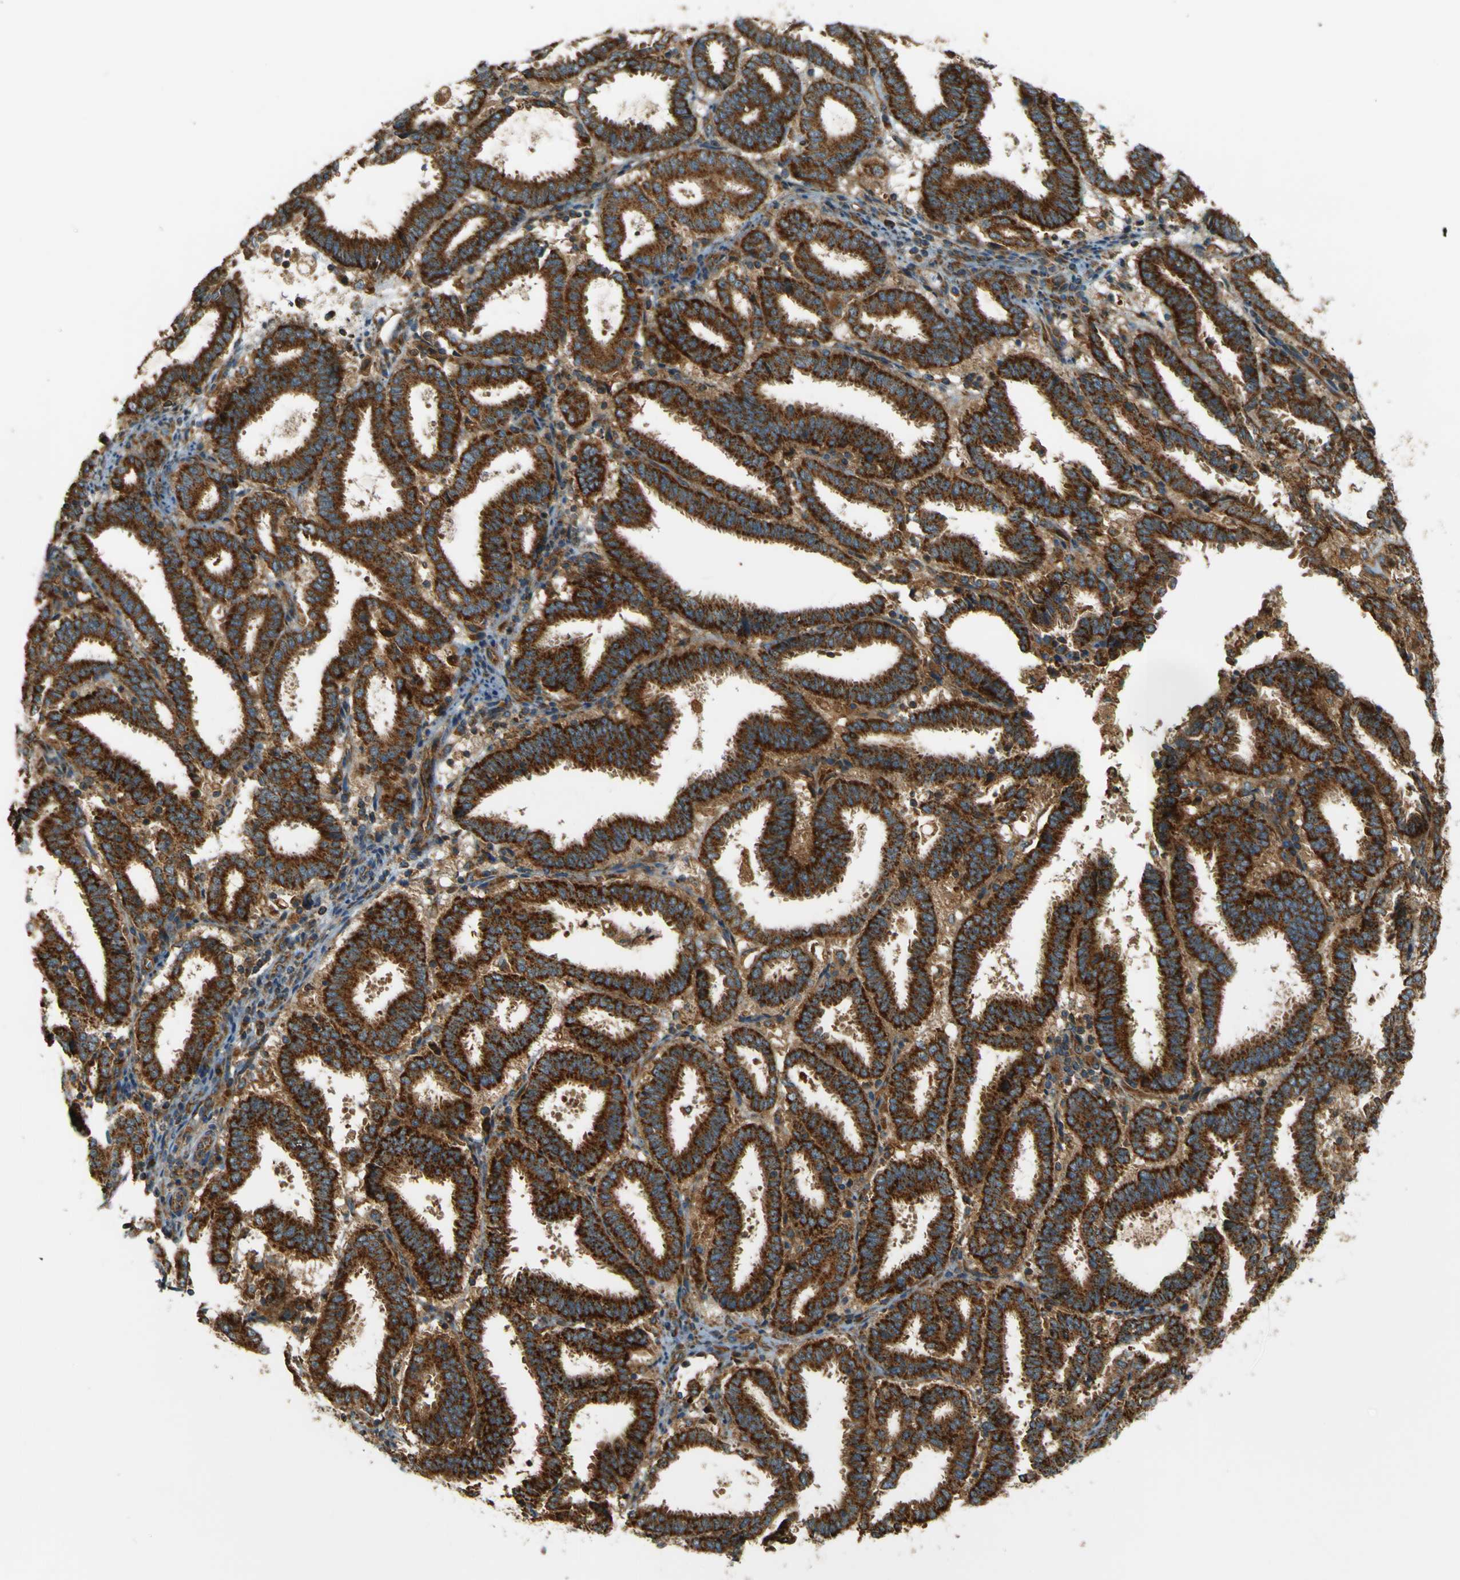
{"staining": {"intensity": "strong", "quantity": ">75%", "location": "cytoplasmic/membranous"}, "tissue": "endometrial cancer", "cell_type": "Tumor cells", "image_type": "cancer", "snomed": [{"axis": "morphology", "description": "Adenocarcinoma, NOS"}, {"axis": "topography", "description": "Uterus"}], "caption": "Endometrial cancer (adenocarcinoma) stained with DAB IHC reveals high levels of strong cytoplasmic/membranous staining in about >75% of tumor cells.", "gene": "DNAJC5", "patient": {"sex": "female", "age": 83}}